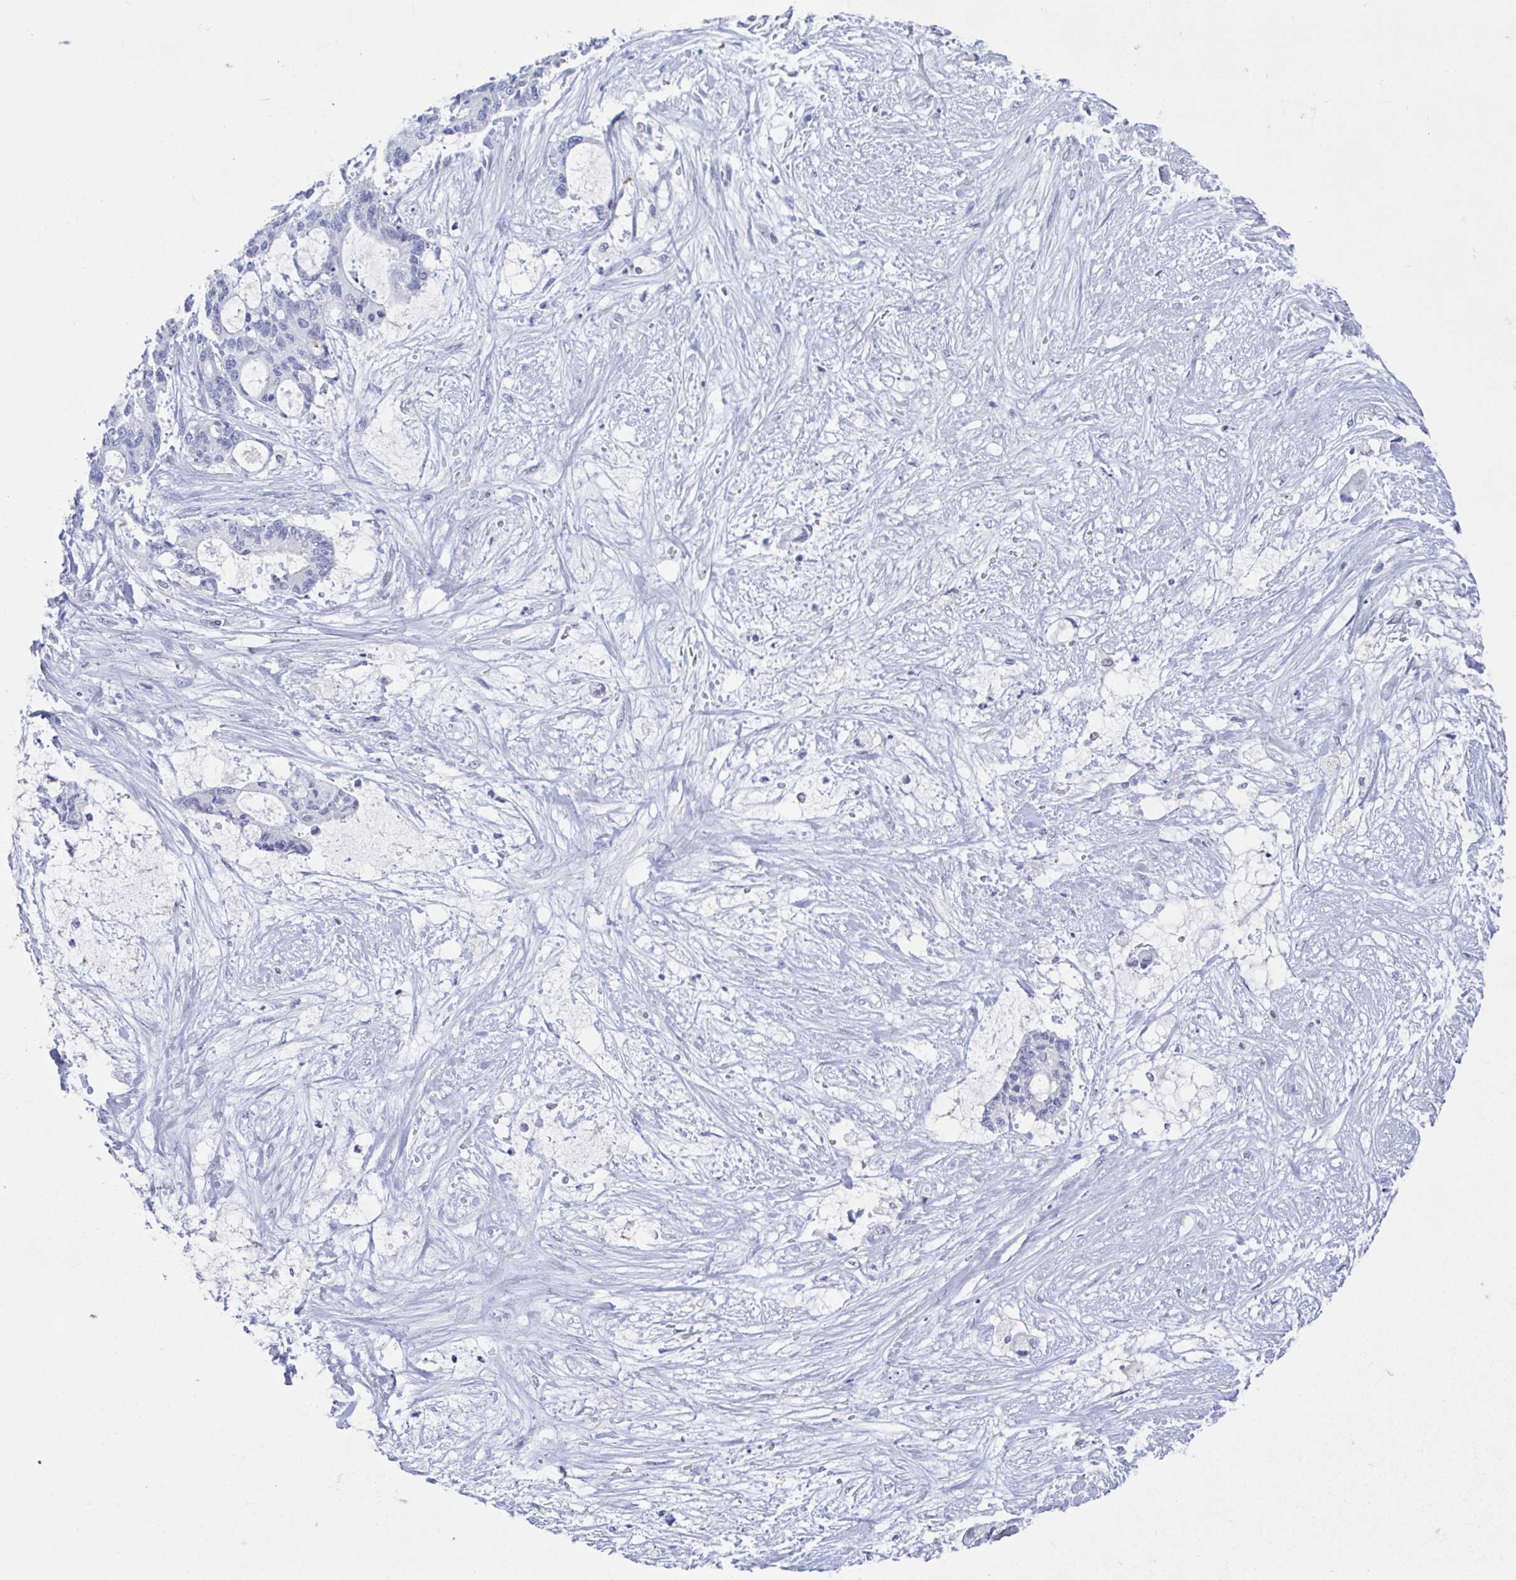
{"staining": {"intensity": "negative", "quantity": "none", "location": "none"}, "tissue": "liver cancer", "cell_type": "Tumor cells", "image_type": "cancer", "snomed": [{"axis": "morphology", "description": "Normal tissue, NOS"}, {"axis": "morphology", "description": "Cholangiocarcinoma"}, {"axis": "topography", "description": "Liver"}, {"axis": "topography", "description": "Peripheral nerve tissue"}], "caption": "Immunohistochemistry of human liver cancer (cholangiocarcinoma) exhibits no staining in tumor cells.", "gene": "PERM1", "patient": {"sex": "female", "age": 73}}